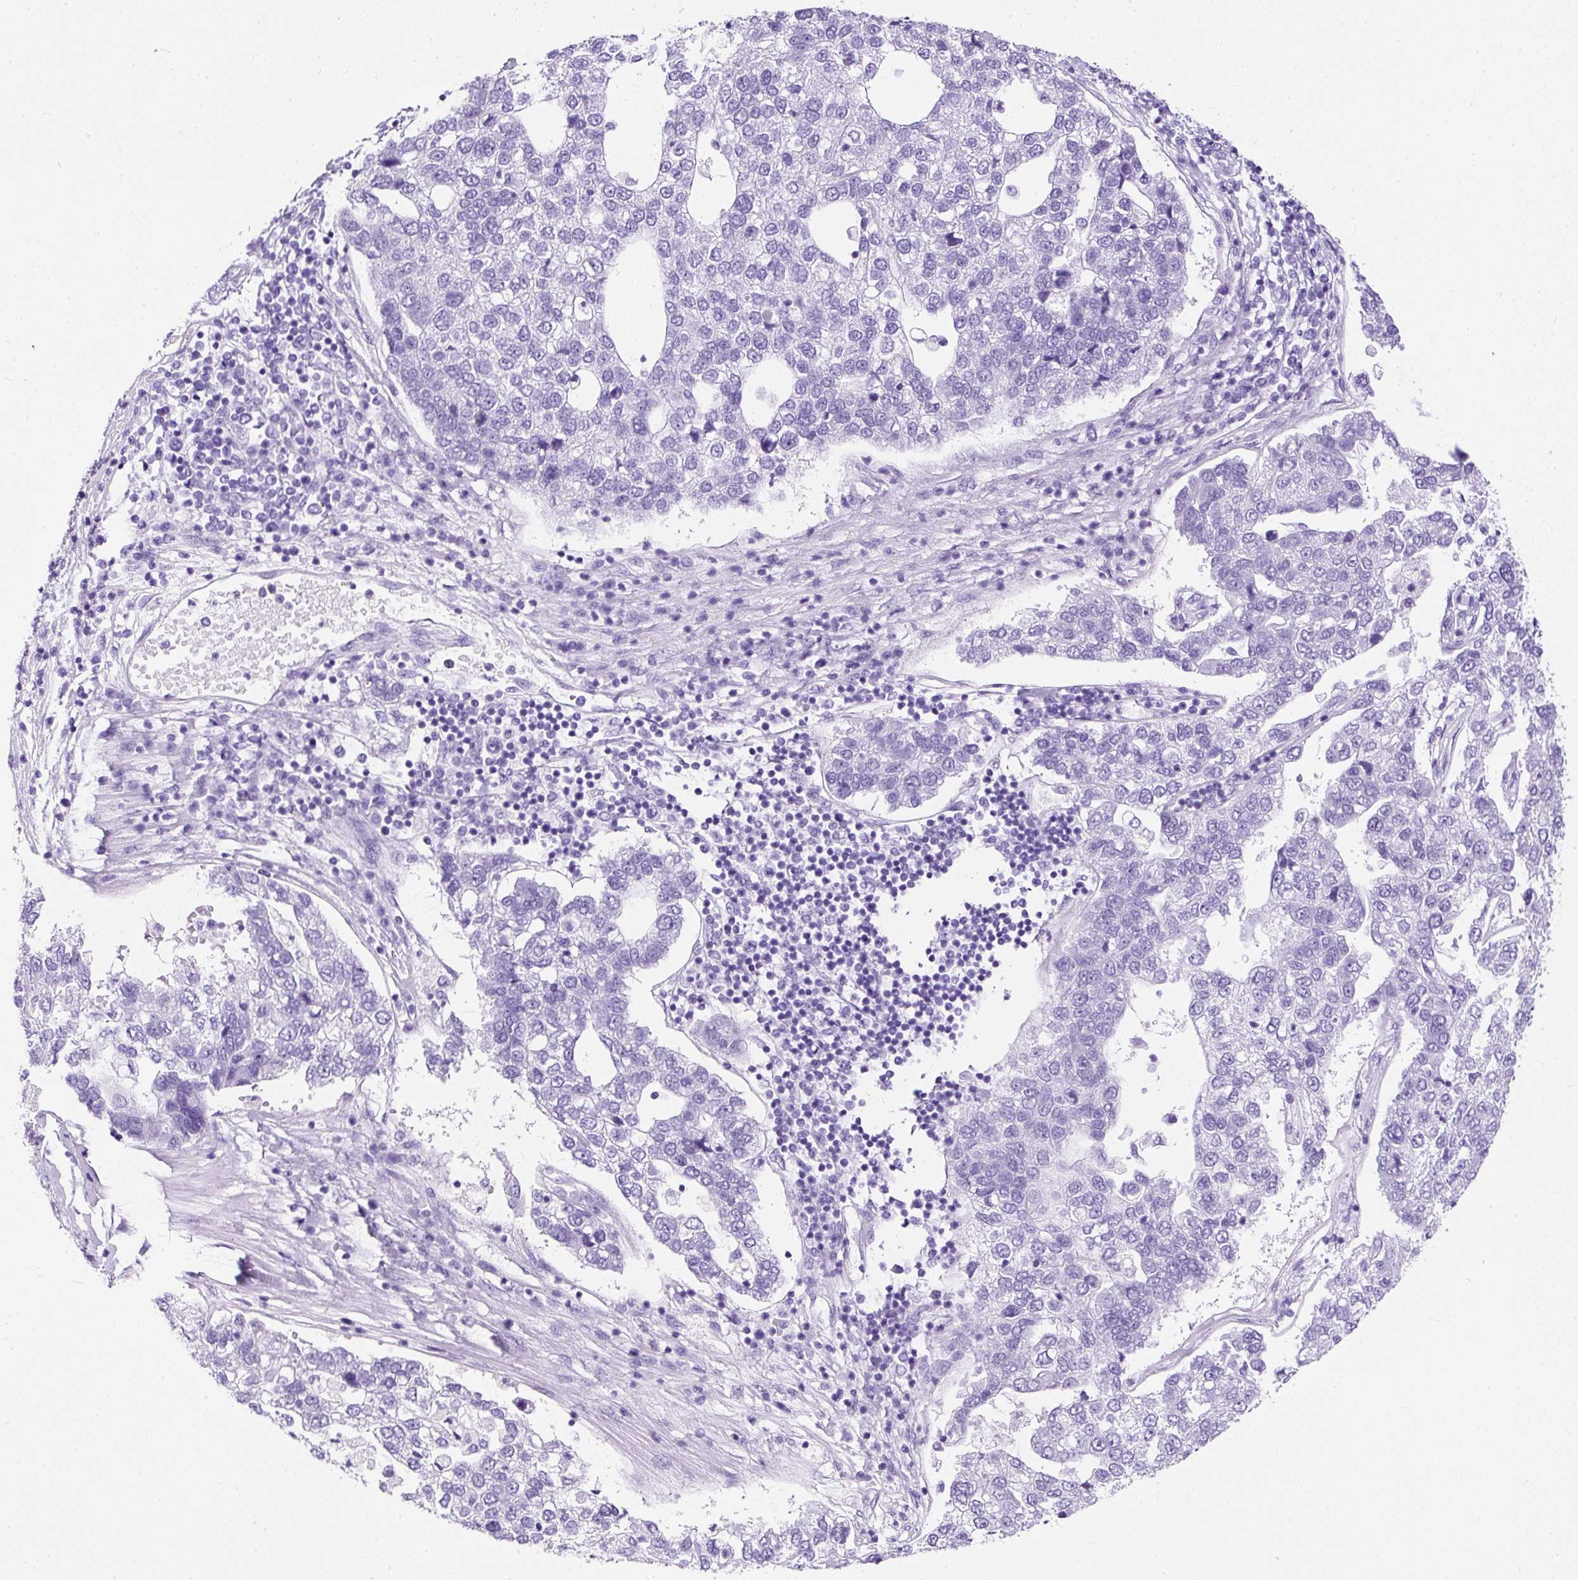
{"staining": {"intensity": "negative", "quantity": "none", "location": "none"}, "tissue": "pancreatic cancer", "cell_type": "Tumor cells", "image_type": "cancer", "snomed": [{"axis": "morphology", "description": "Adenocarcinoma, NOS"}, {"axis": "topography", "description": "Pancreas"}], "caption": "An immunohistochemistry photomicrograph of adenocarcinoma (pancreatic) is shown. There is no staining in tumor cells of adenocarcinoma (pancreatic).", "gene": "NTS", "patient": {"sex": "female", "age": 61}}